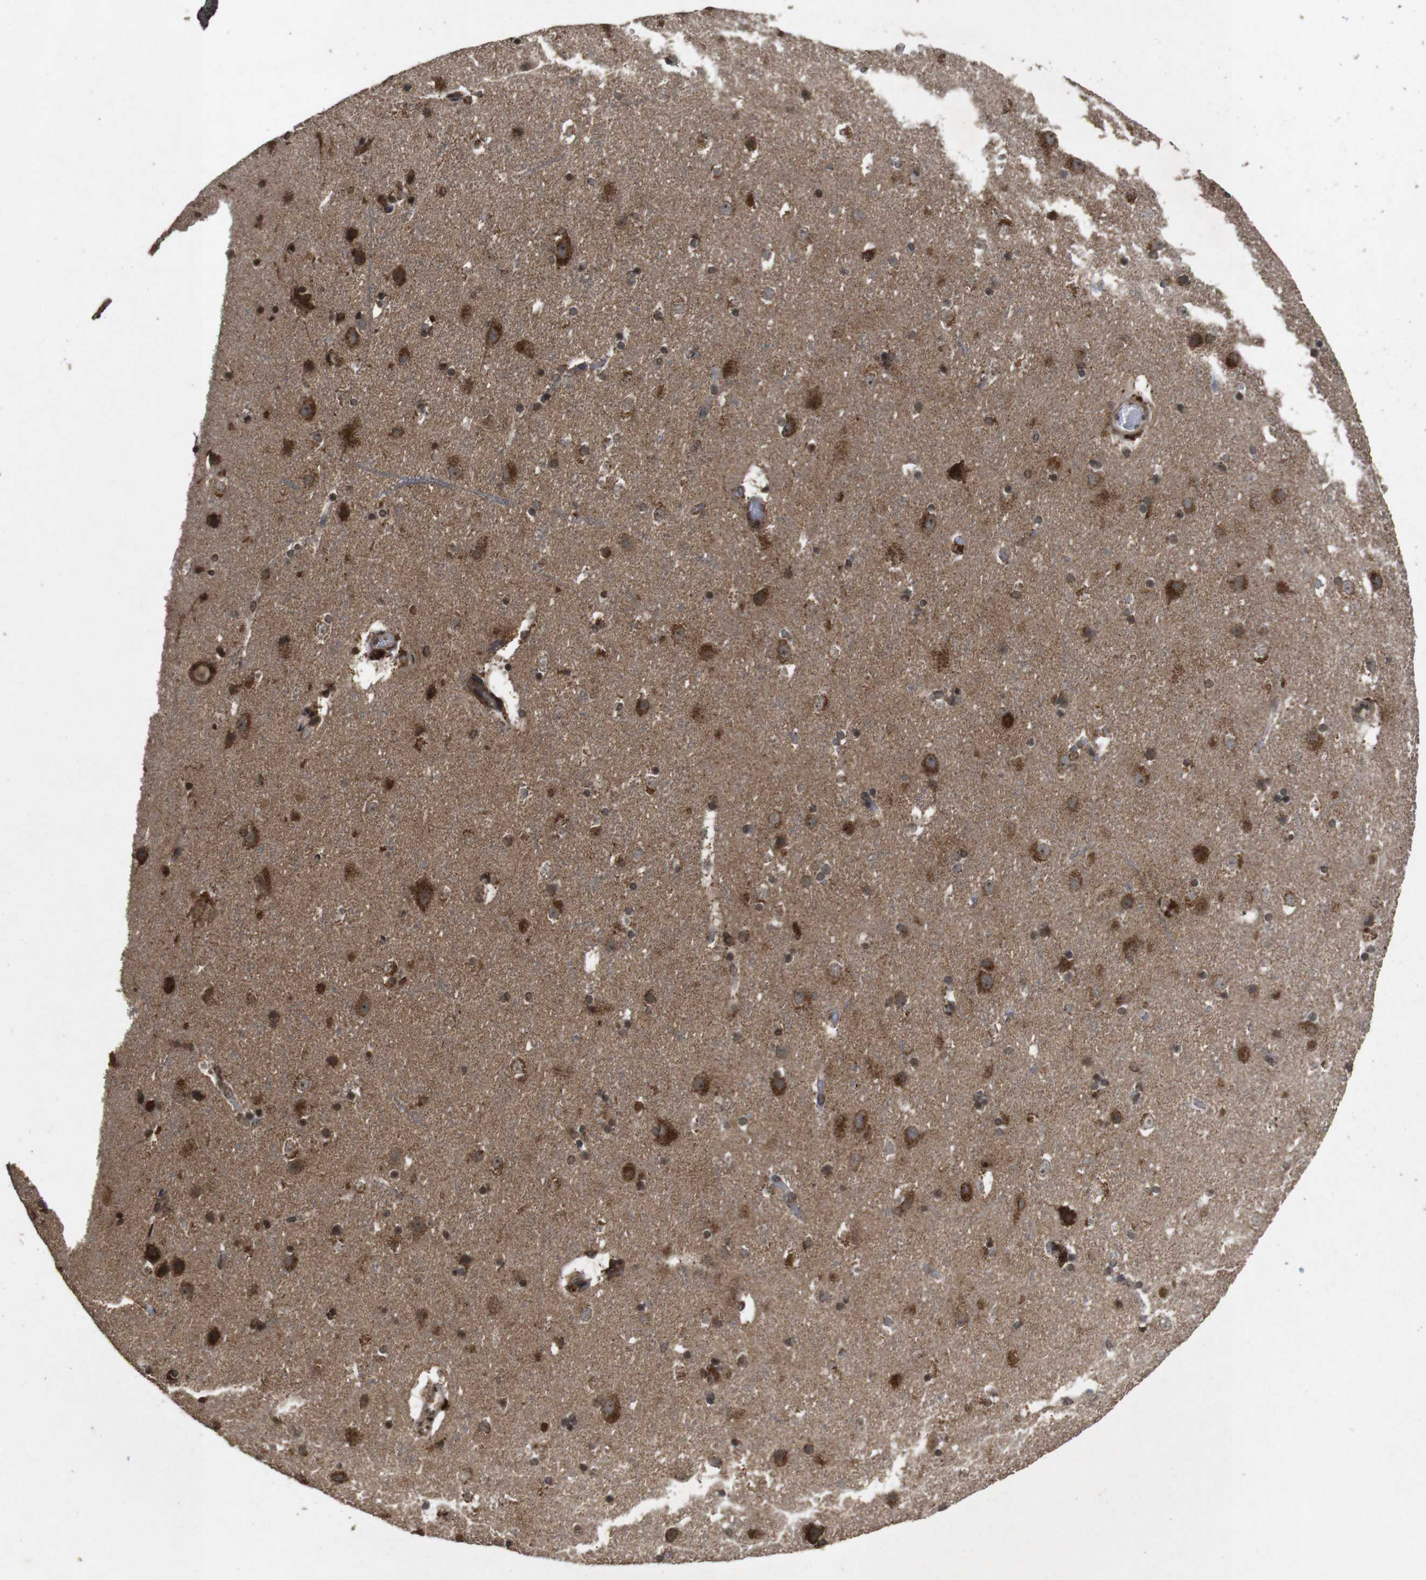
{"staining": {"intensity": "weak", "quantity": "25%-75%", "location": "cytoplasmic/membranous,nuclear"}, "tissue": "cerebral cortex", "cell_type": "Endothelial cells", "image_type": "normal", "snomed": [{"axis": "morphology", "description": "Normal tissue, NOS"}, {"axis": "topography", "description": "Cerebral cortex"}], "caption": "This micrograph displays immunohistochemistry staining of benign cerebral cortex, with low weak cytoplasmic/membranous,nuclear expression in approximately 25%-75% of endothelial cells.", "gene": "SORL1", "patient": {"sex": "male", "age": 45}}